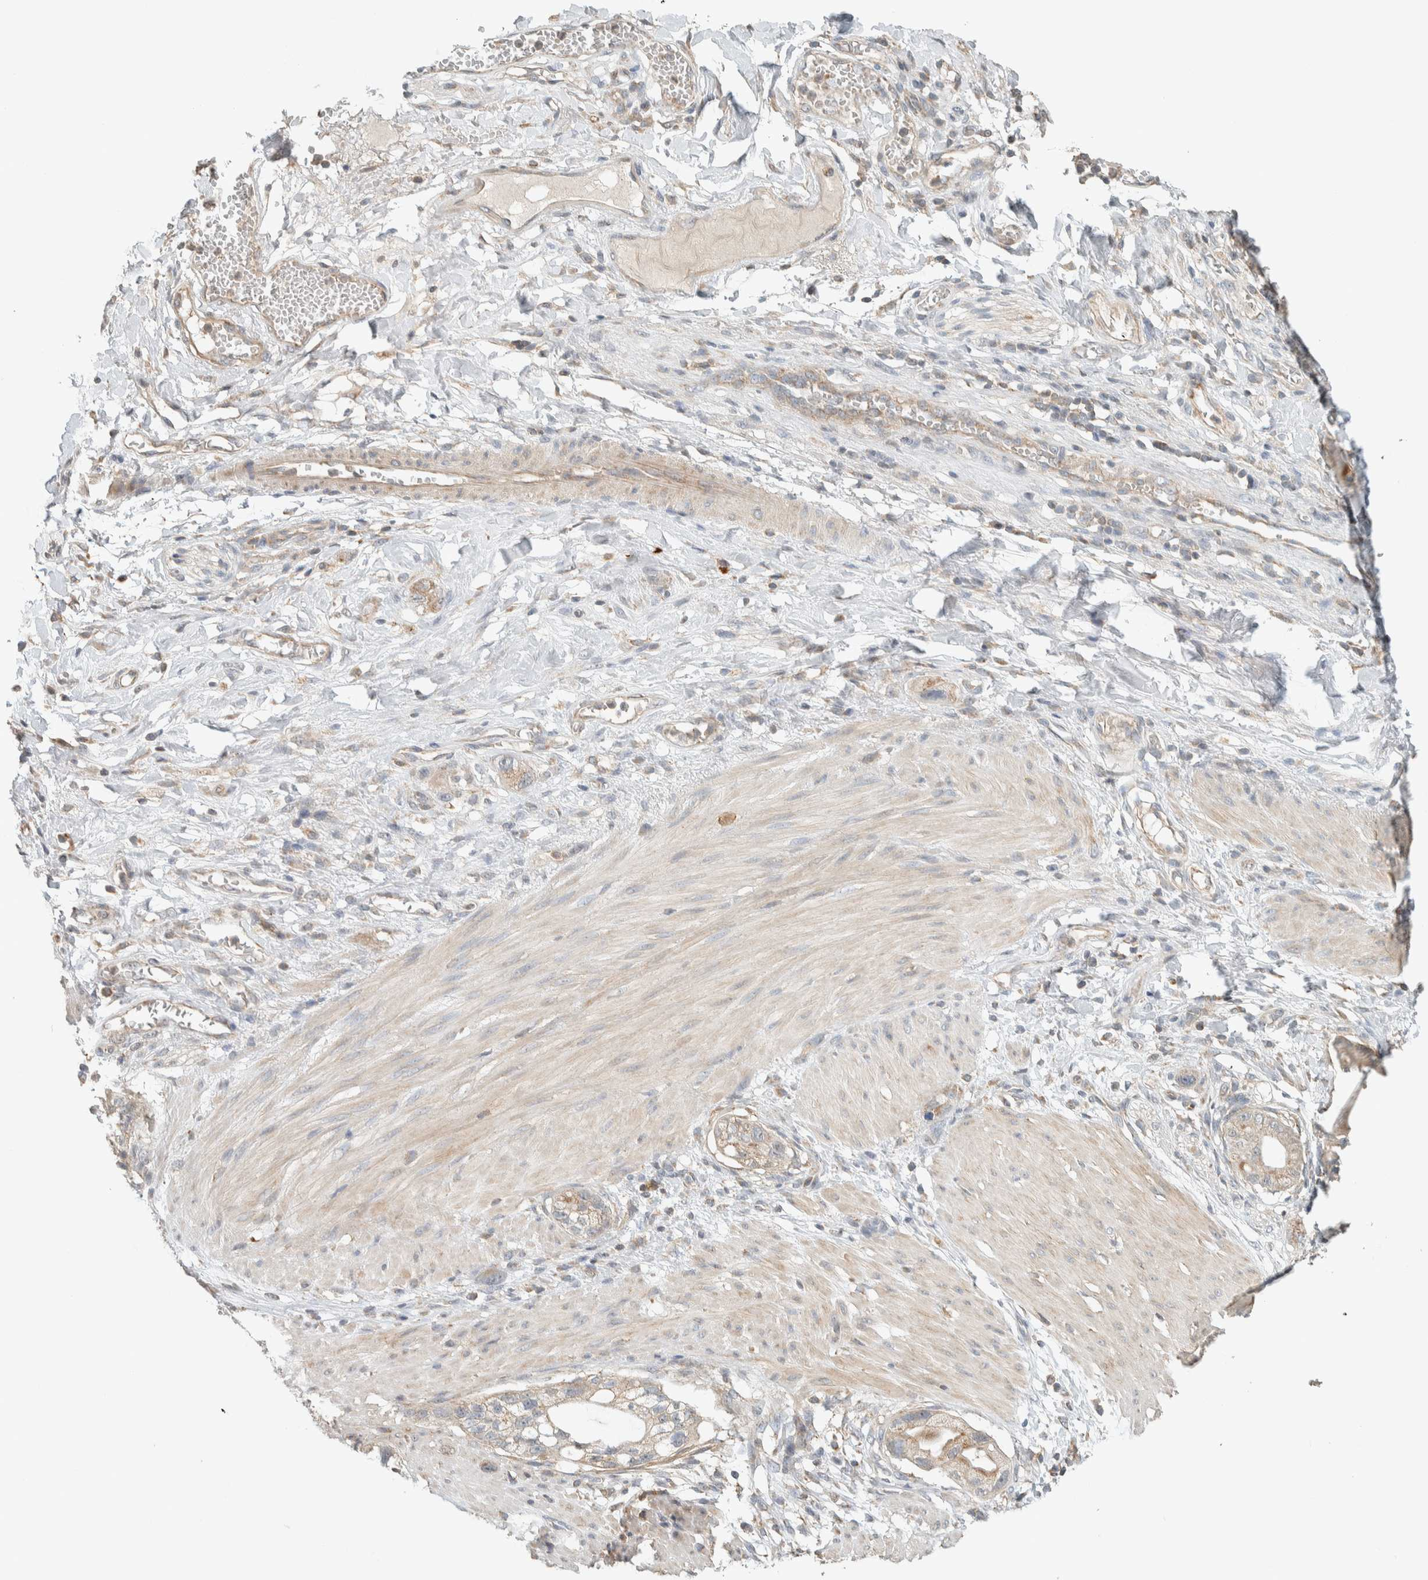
{"staining": {"intensity": "weak", "quantity": ">75%", "location": "cytoplasmic/membranous"}, "tissue": "stomach cancer", "cell_type": "Tumor cells", "image_type": "cancer", "snomed": [{"axis": "morphology", "description": "Adenocarcinoma, NOS"}, {"axis": "topography", "description": "Stomach"}, {"axis": "topography", "description": "Stomach, lower"}], "caption": "Weak cytoplasmic/membranous positivity for a protein is seen in about >75% of tumor cells of stomach cancer (adenocarcinoma) using immunohistochemistry.", "gene": "PDE7B", "patient": {"sex": "female", "age": 48}}